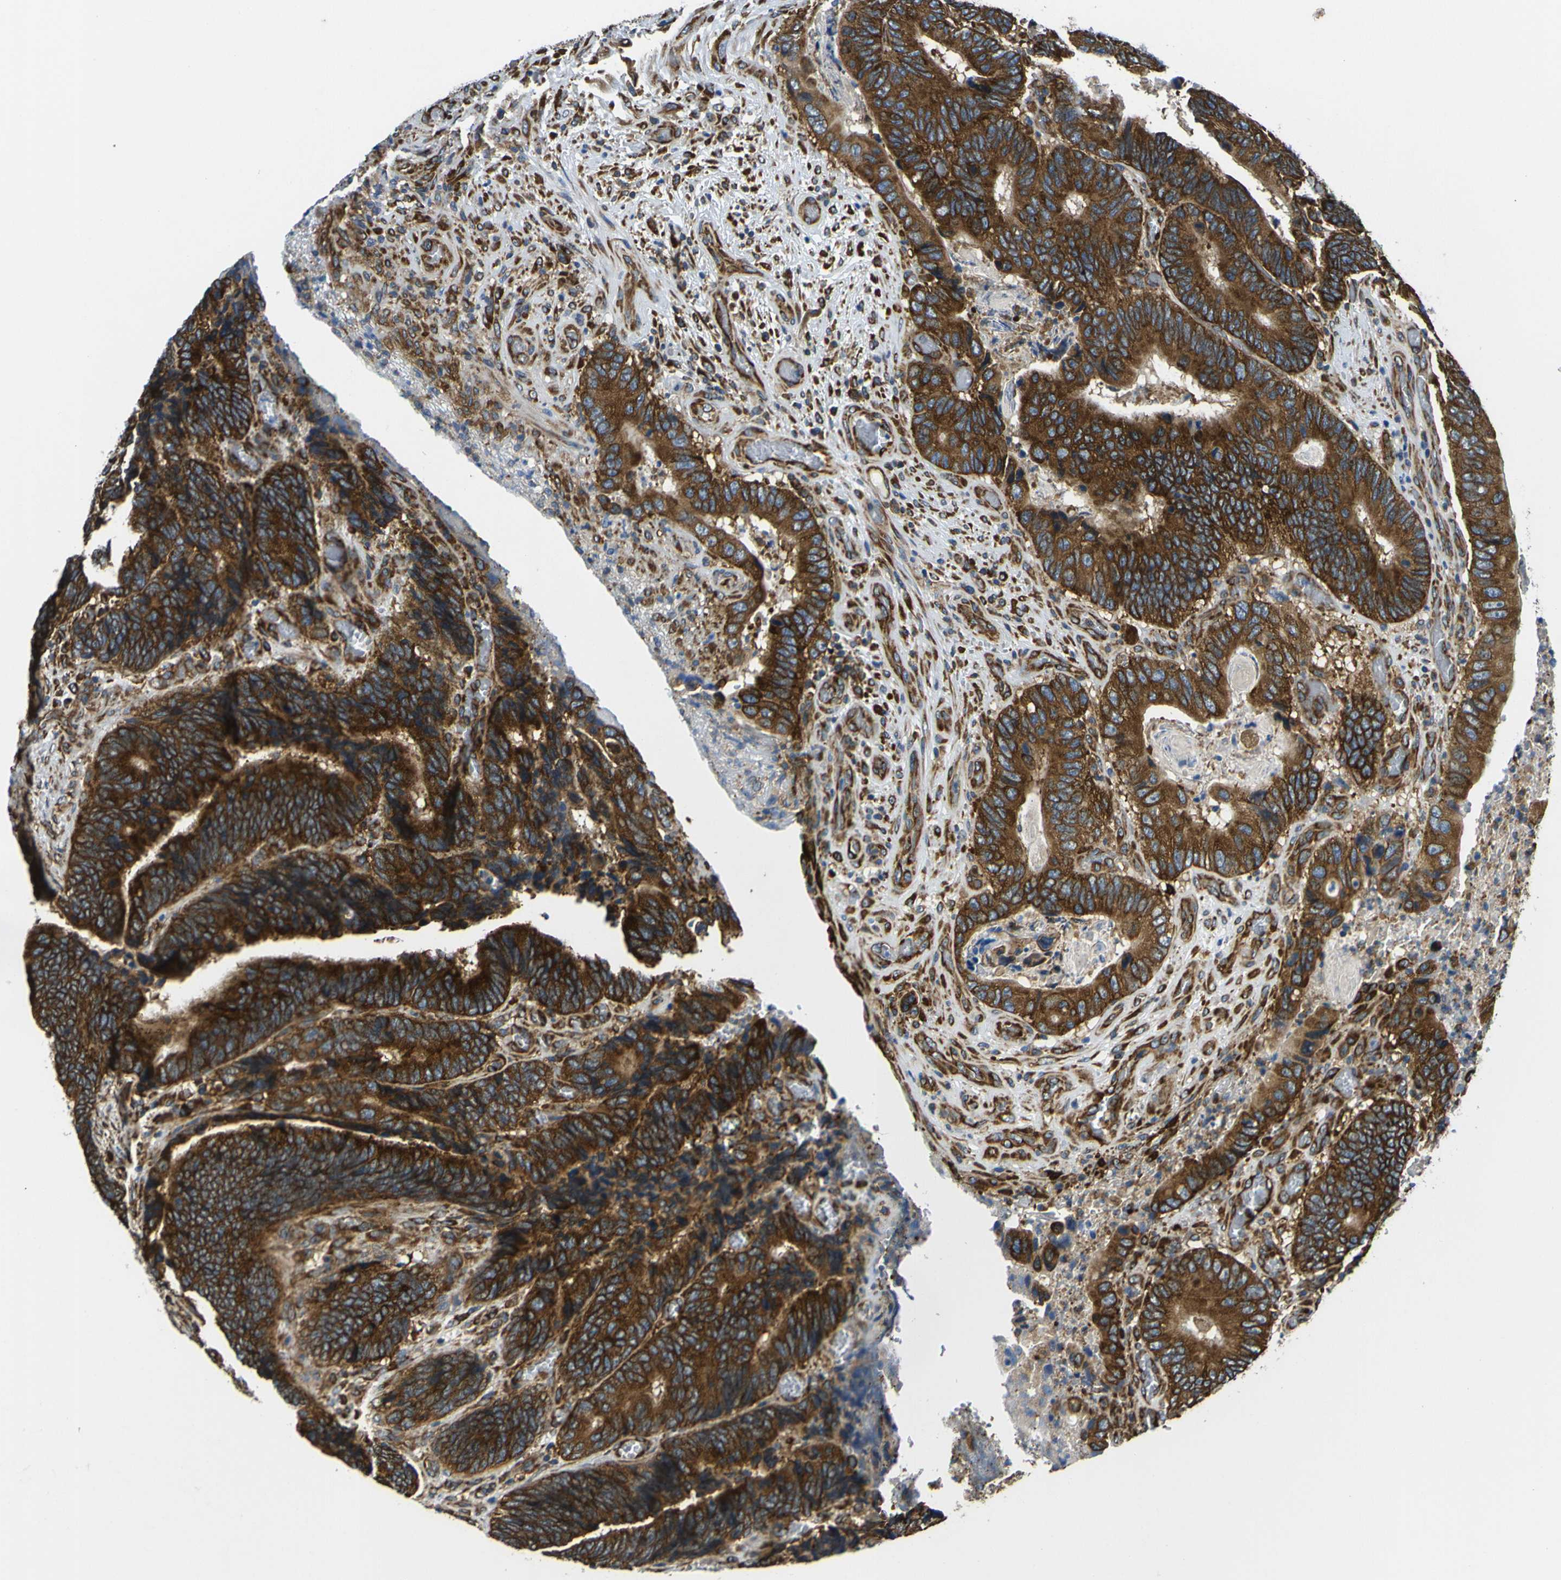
{"staining": {"intensity": "strong", "quantity": ">75%", "location": "cytoplasmic/membranous"}, "tissue": "colorectal cancer", "cell_type": "Tumor cells", "image_type": "cancer", "snomed": [{"axis": "morphology", "description": "Adenocarcinoma, NOS"}, {"axis": "topography", "description": "Colon"}], "caption": "Protein analysis of colorectal adenocarcinoma tissue displays strong cytoplasmic/membranous positivity in about >75% of tumor cells.", "gene": "RPSA", "patient": {"sex": "male", "age": 72}}